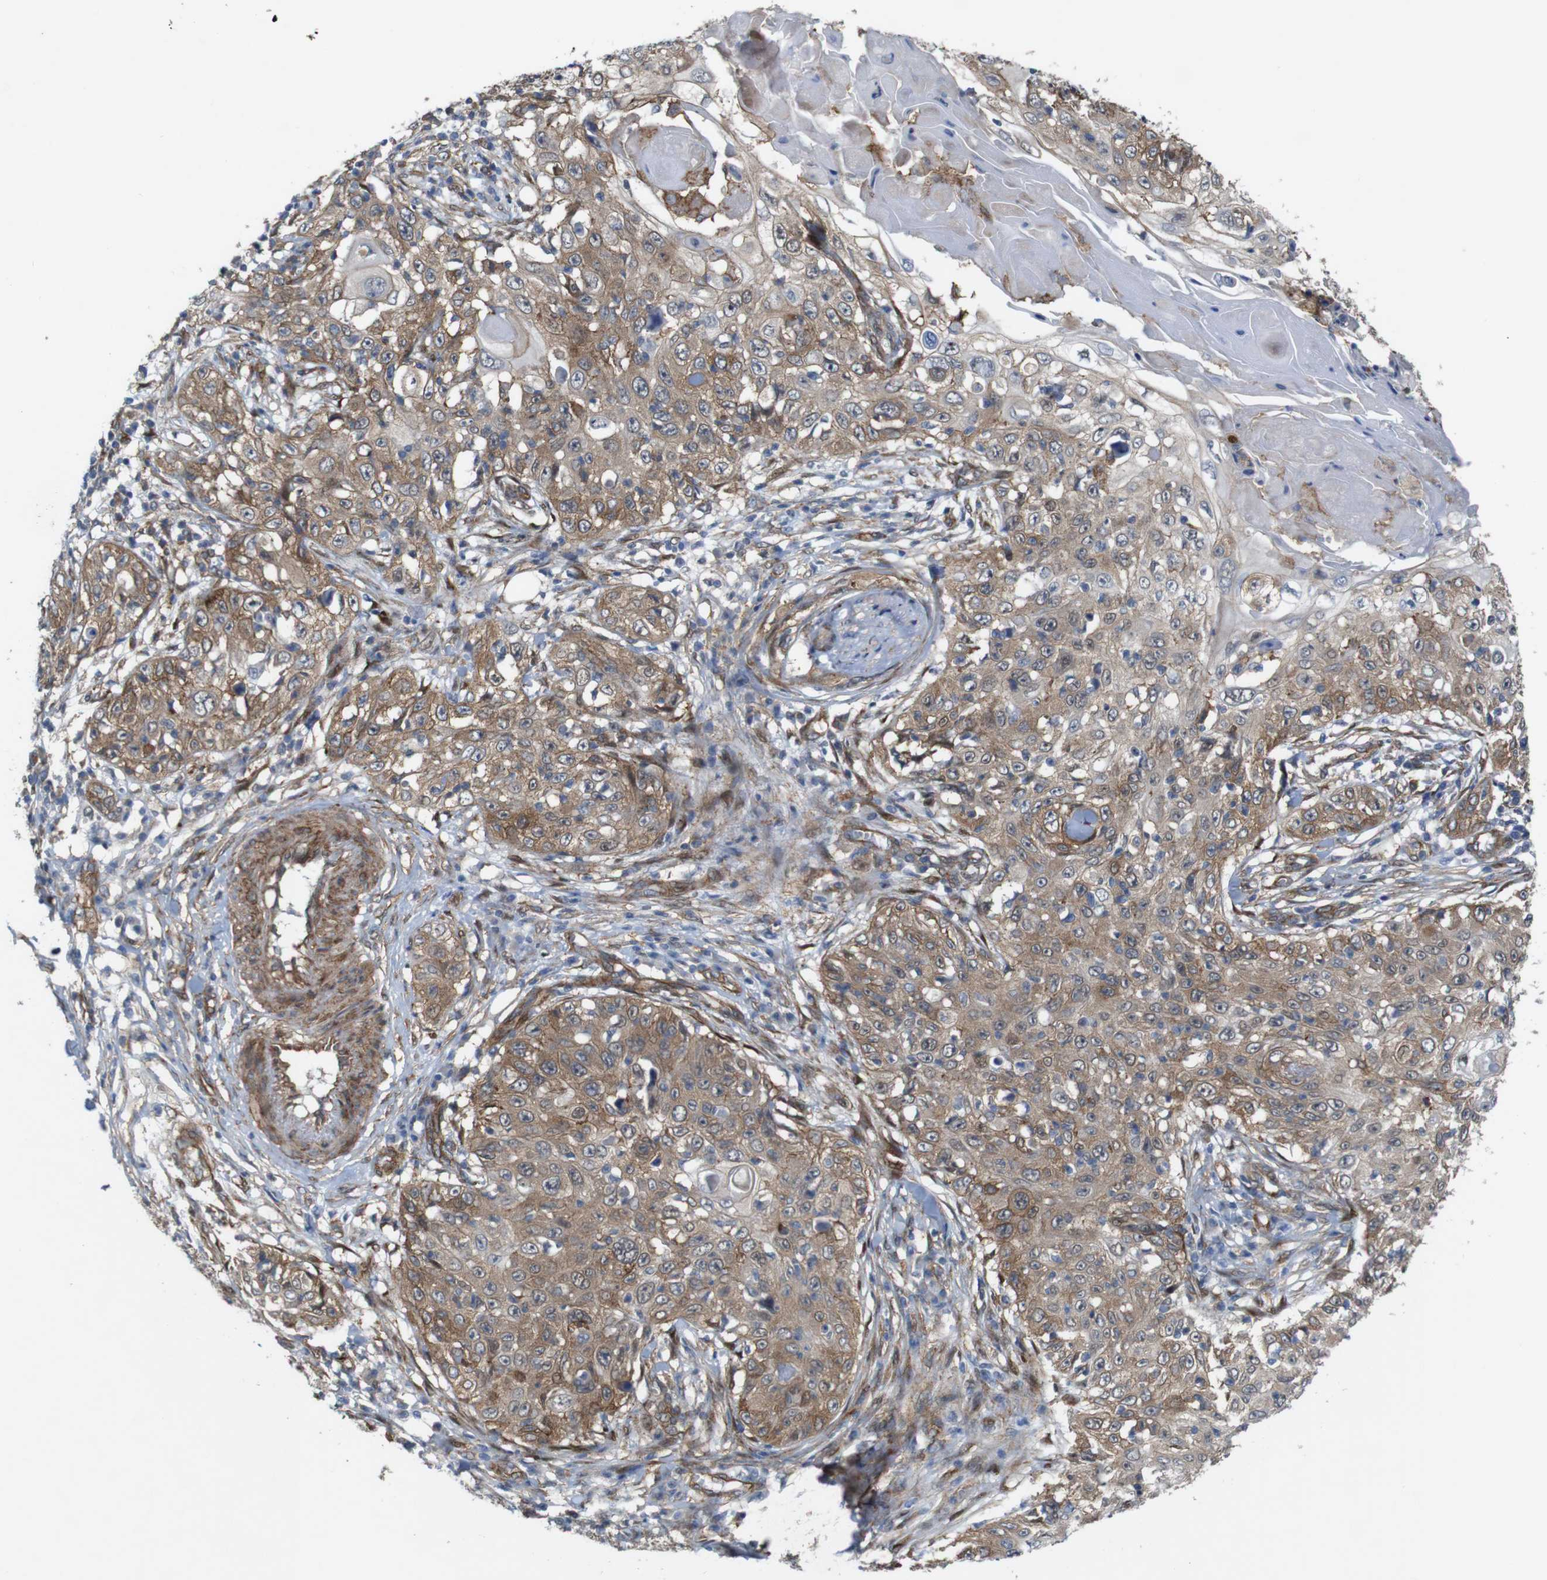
{"staining": {"intensity": "moderate", "quantity": ">75%", "location": "cytoplasmic/membranous"}, "tissue": "skin cancer", "cell_type": "Tumor cells", "image_type": "cancer", "snomed": [{"axis": "morphology", "description": "Squamous cell carcinoma, NOS"}, {"axis": "topography", "description": "Skin"}], "caption": "Protein staining exhibits moderate cytoplasmic/membranous expression in about >75% of tumor cells in skin cancer (squamous cell carcinoma).", "gene": "PTGER4", "patient": {"sex": "male", "age": 86}}